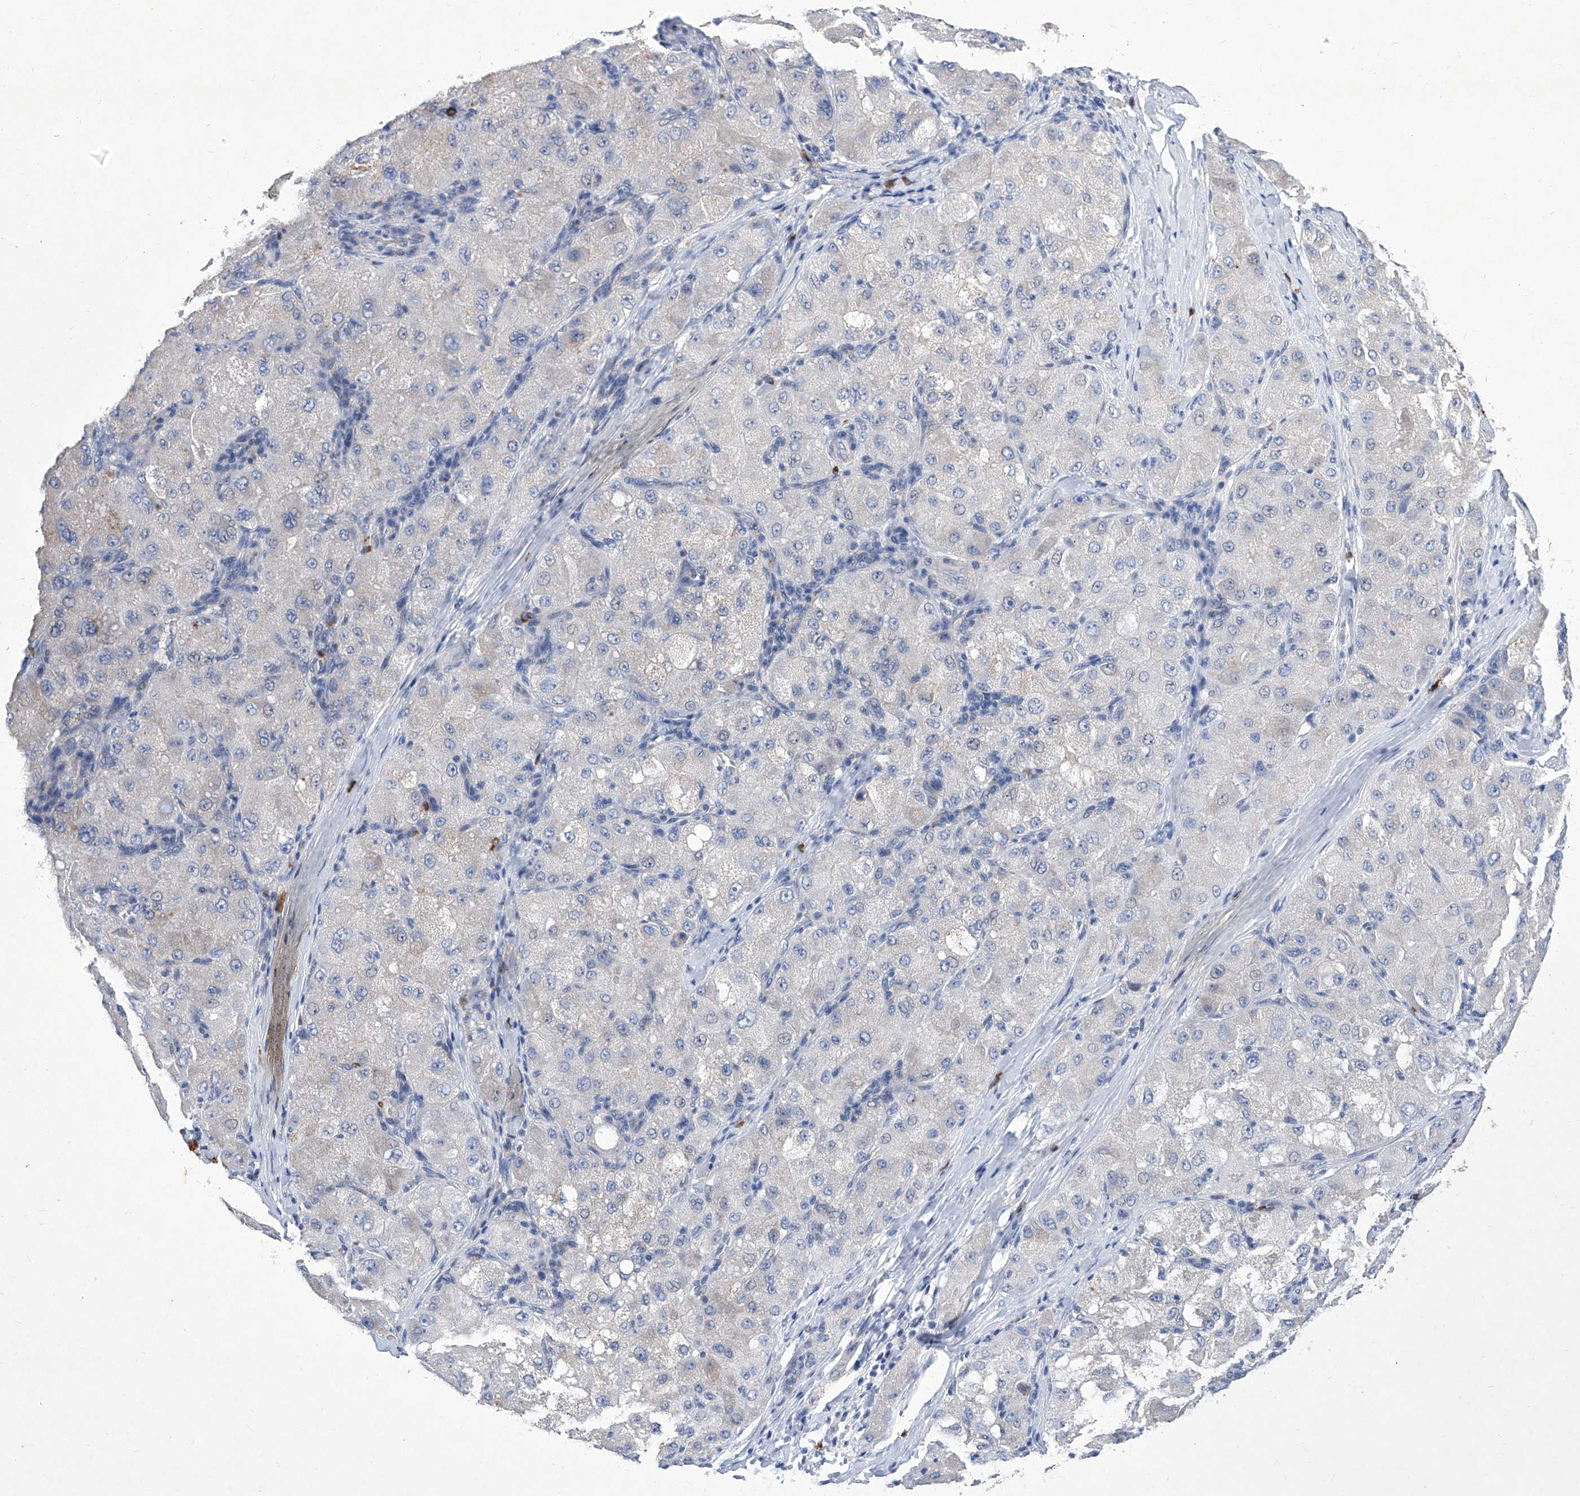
{"staining": {"intensity": "negative", "quantity": "none", "location": "none"}, "tissue": "liver cancer", "cell_type": "Tumor cells", "image_type": "cancer", "snomed": [{"axis": "morphology", "description": "Carcinoma, Hepatocellular, NOS"}, {"axis": "topography", "description": "Liver"}], "caption": "Tumor cells are negative for protein expression in human liver hepatocellular carcinoma.", "gene": "IFNL2", "patient": {"sex": "male", "age": 80}}